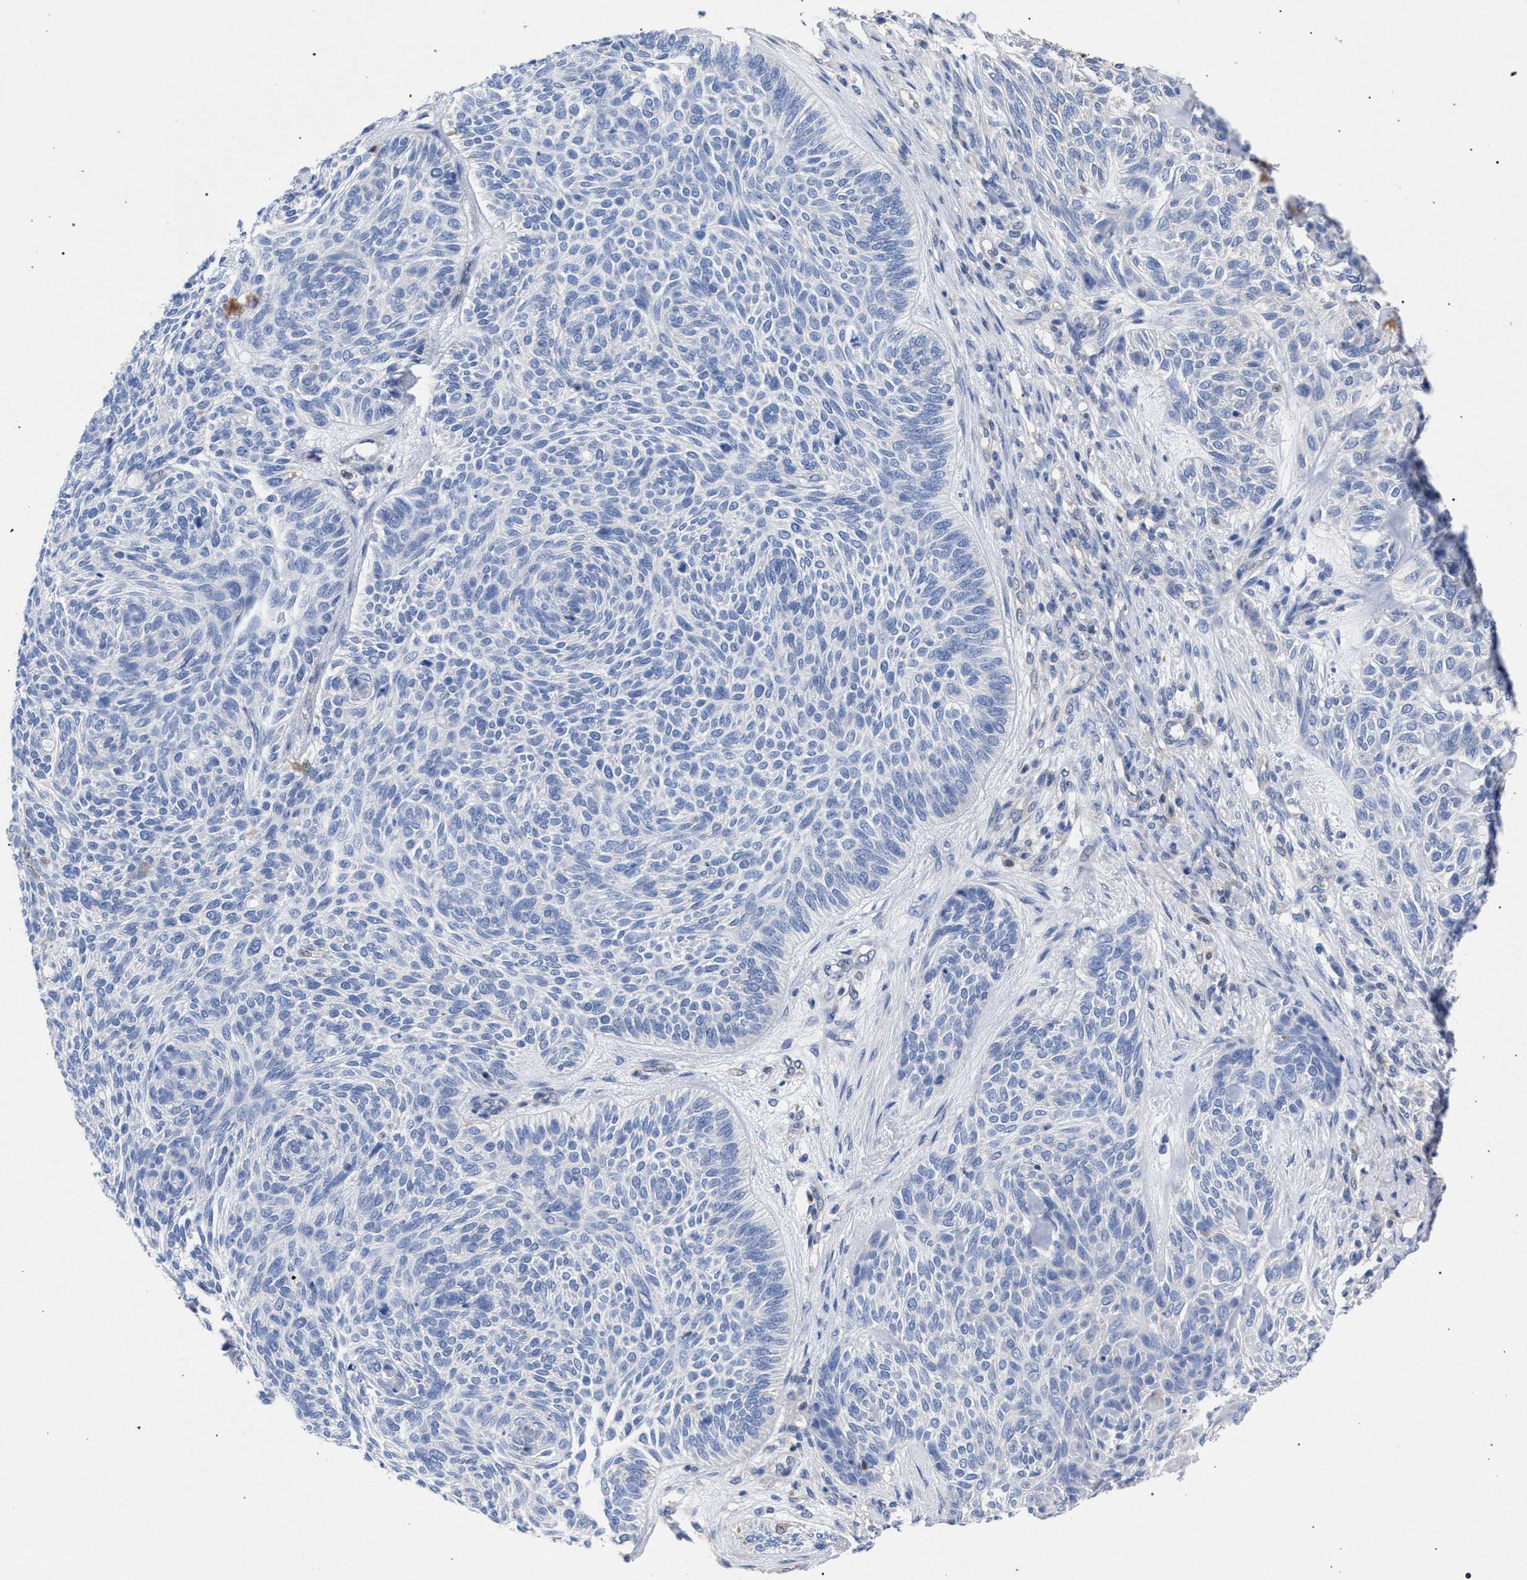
{"staining": {"intensity": "negative", "quantity": "none", "location": "none"}, "tissue": "skin cancer", "cell_type": "Tumor cells", "image_type": "cancer", "snomed": [{"axis": "morphology", "description": "Basal cell carcinoma"}, {"axis": "topography", "description": "Skin"}], "caption": "The micrograph demonstrates no staining of tumor cells in basal cell carcinoma (skin). (IHC, brightfield microscopy, high magnification).", "gene": "GMPR", "patient": {"sex": "male", "age": 55}}